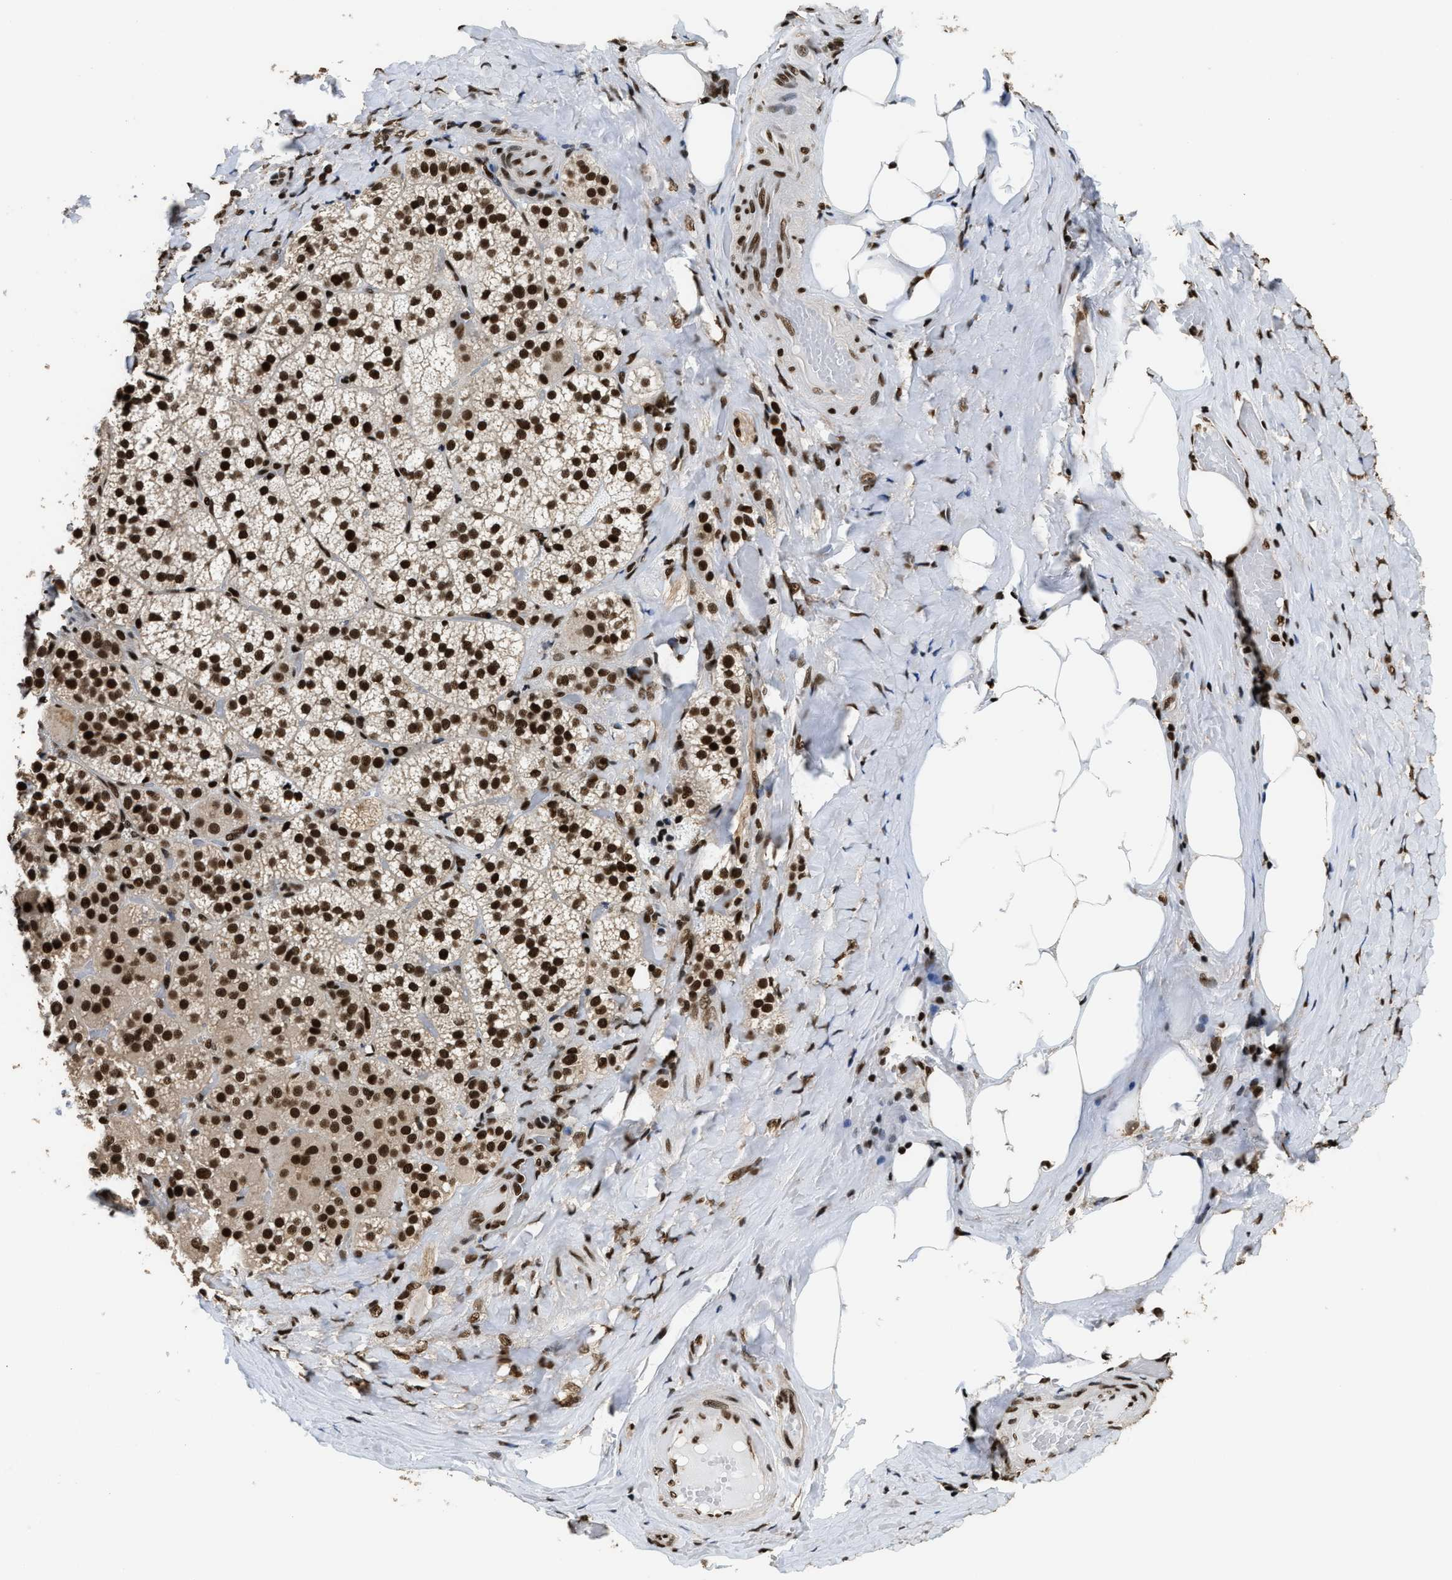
{"staining": {"intensity": "strong", "quantity": ">75%", "location": "nuclear"}, "tissue": "adrenal gland", "cell_type": "Glandular cells", "image_type": "normal", "snomed": [{"axis": "morphology", "description": "Normal tissue, NOS"}, {"axis": "topography", "description": "Adrenal gland"}], "caption": "The photomicrograph demonstrates immunohistochemical staining of benign adrenal gland. There is strong nuclear expression is appreciated in approximately >75% of glandular cells. The staining was performed using DAB to visualize the protein expression in brown, while the nuclei were stained in blue with hematoxylin (Magnification: 20x).", "gene": "RAD21", "patient": {"sex": "female", "age": 59}}